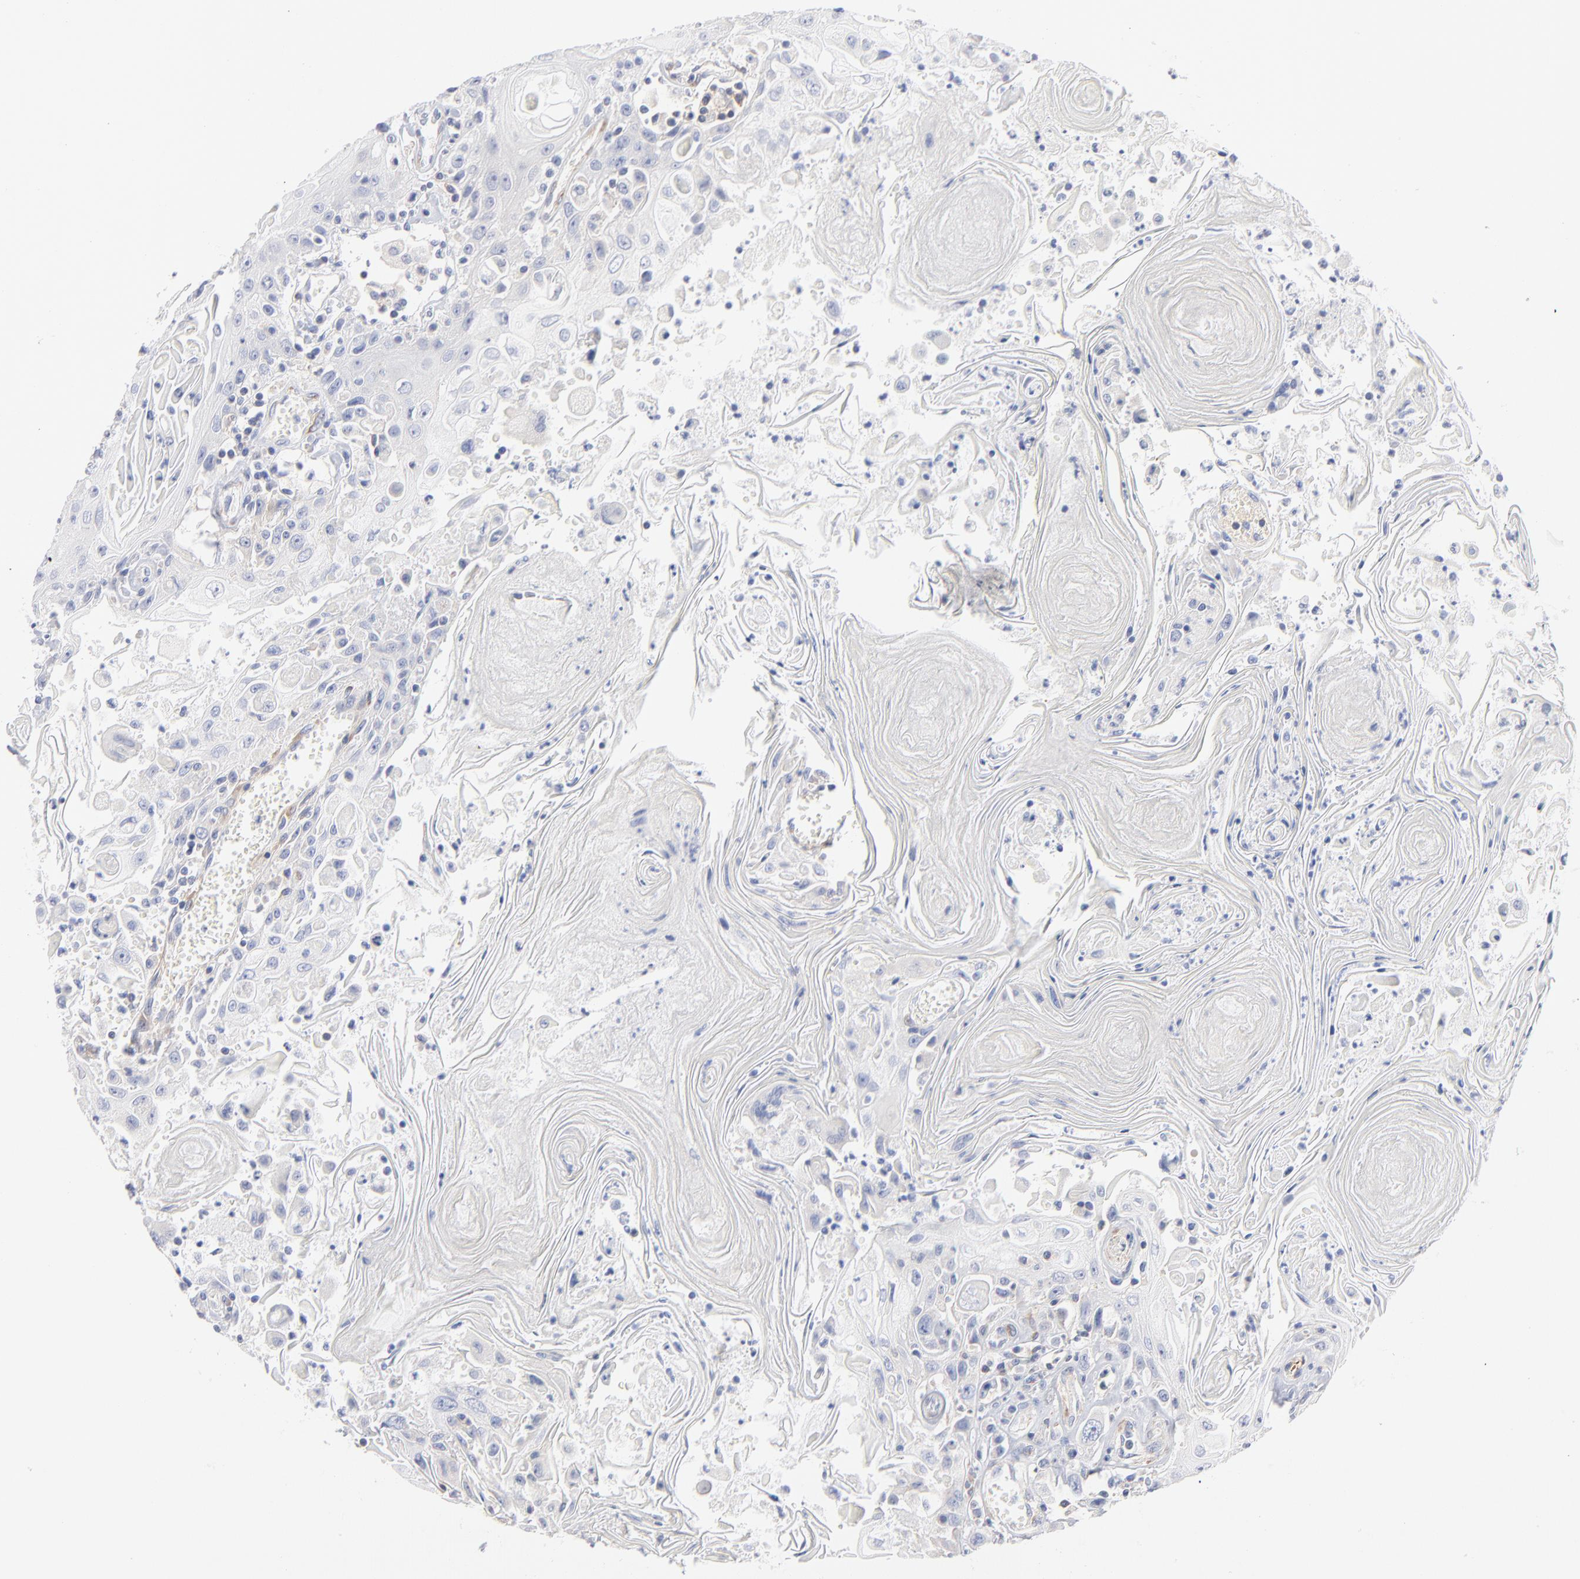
{"staining": {"intensity": "negative", "quantity": "none", "location": "none"}, "tissue": "head and neck cancer", "cell_type": "Tumor cells", "image_type": "cancer", "snomed": [{"axis": "morphology", "description": "Squamous cell carcinoma, NOS"}, {"axis": "topography", "description": "Oral tissue"}, {"axis": "topography", "description": "Head-Neck"}], "caption": "Image shows no protein expression in tumor cells of head and neck squamous cell carcinoma tissue.", "gene": "SEPTIN6", "patient": {"sex": "female", "age": 76}}